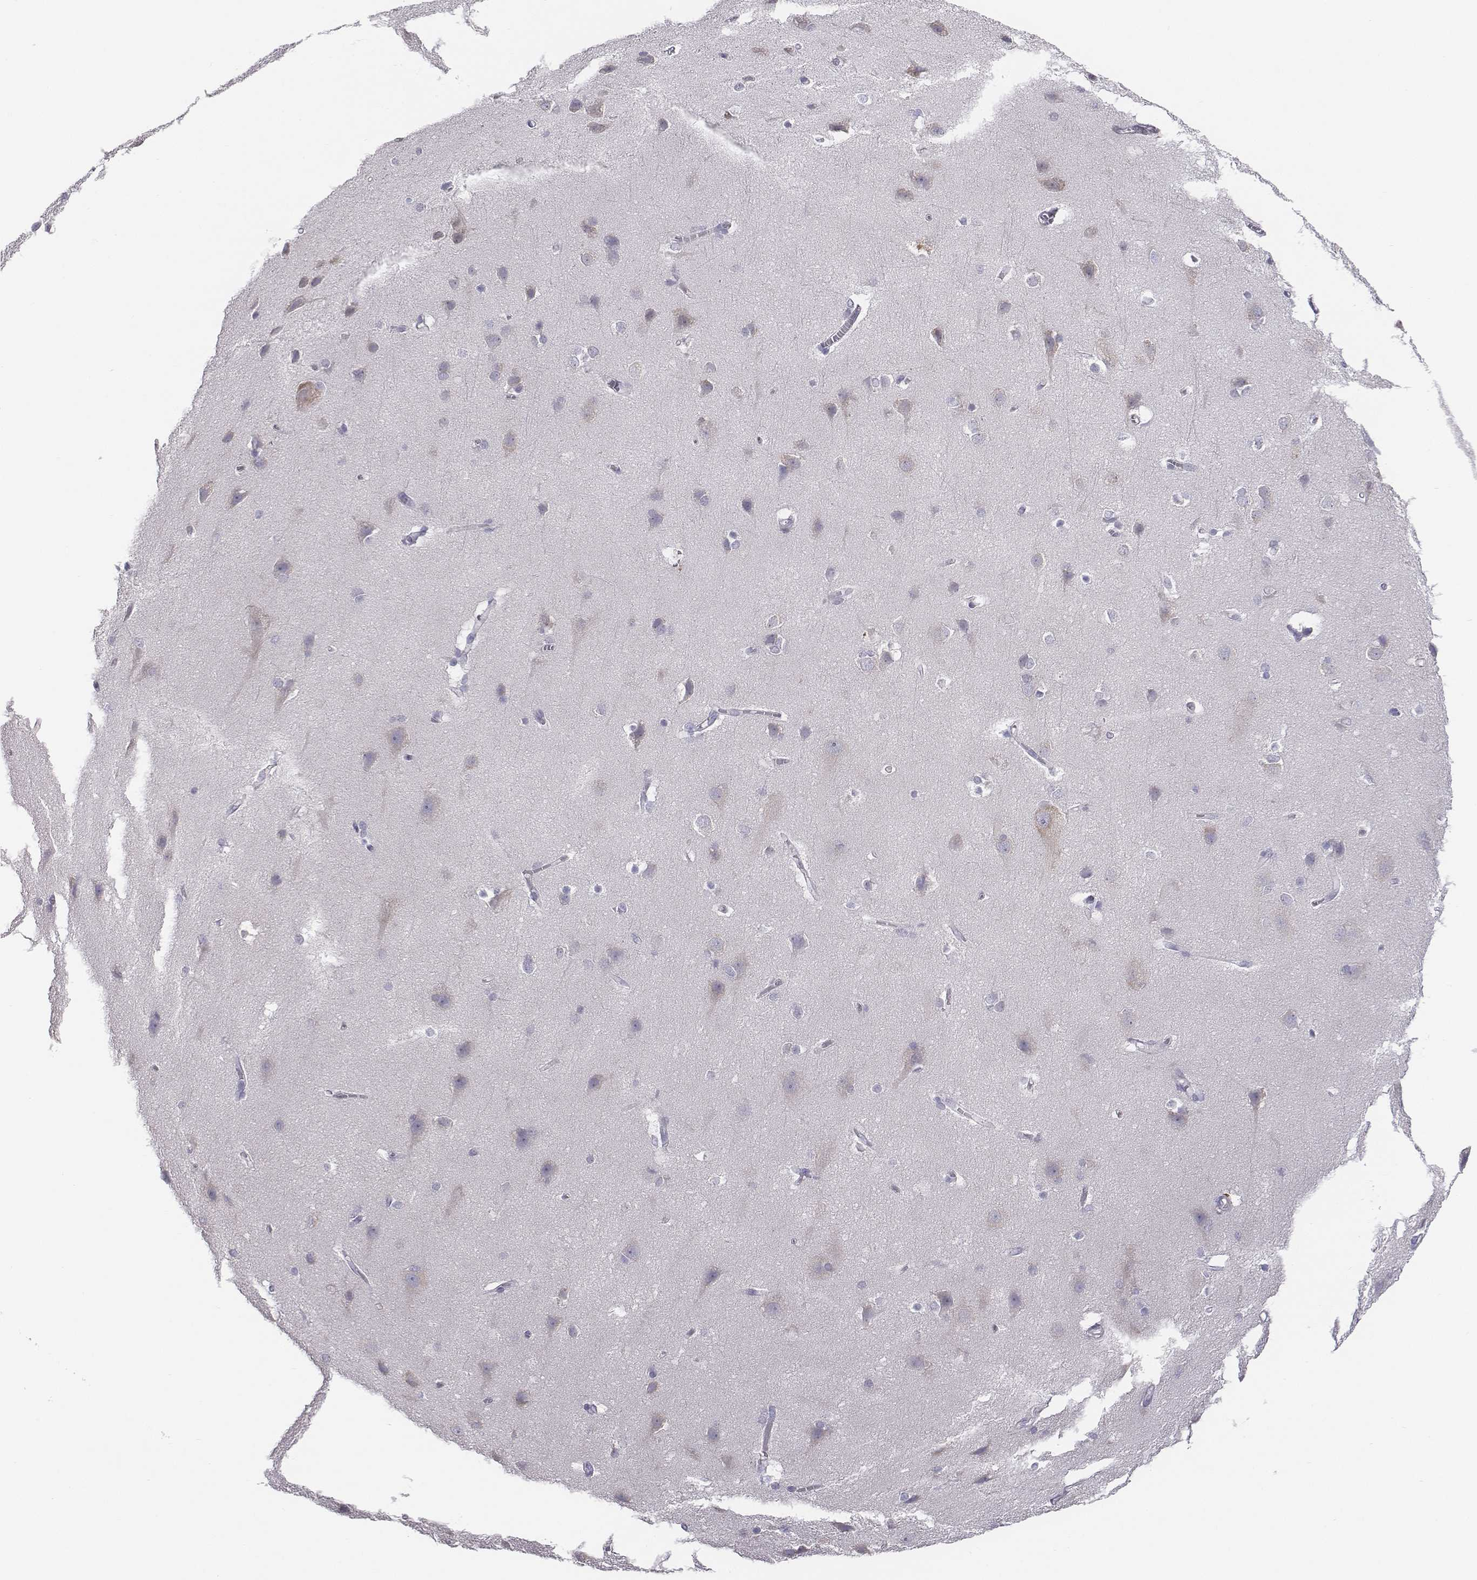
{"staining": {"intensity": "negative", "quantity": "none", "location": "none"}, "tissue": "cerebral cortex", "cell_type": "Endothelial cells", "image_type": "normal", "snomed": [{"axis": "morphology", "description": "Normal tissue, NOS"}, {"axis": "topography", "description": "Cerebral cortex"}], "caption": "IHC micrograph of benign cerebral cortex: cerebral cortex stained with DAB demonstrates no significant protein expression in endothelial cells.", "gene": "CHST14", "patient": {"sex": "male", "age": 37}}